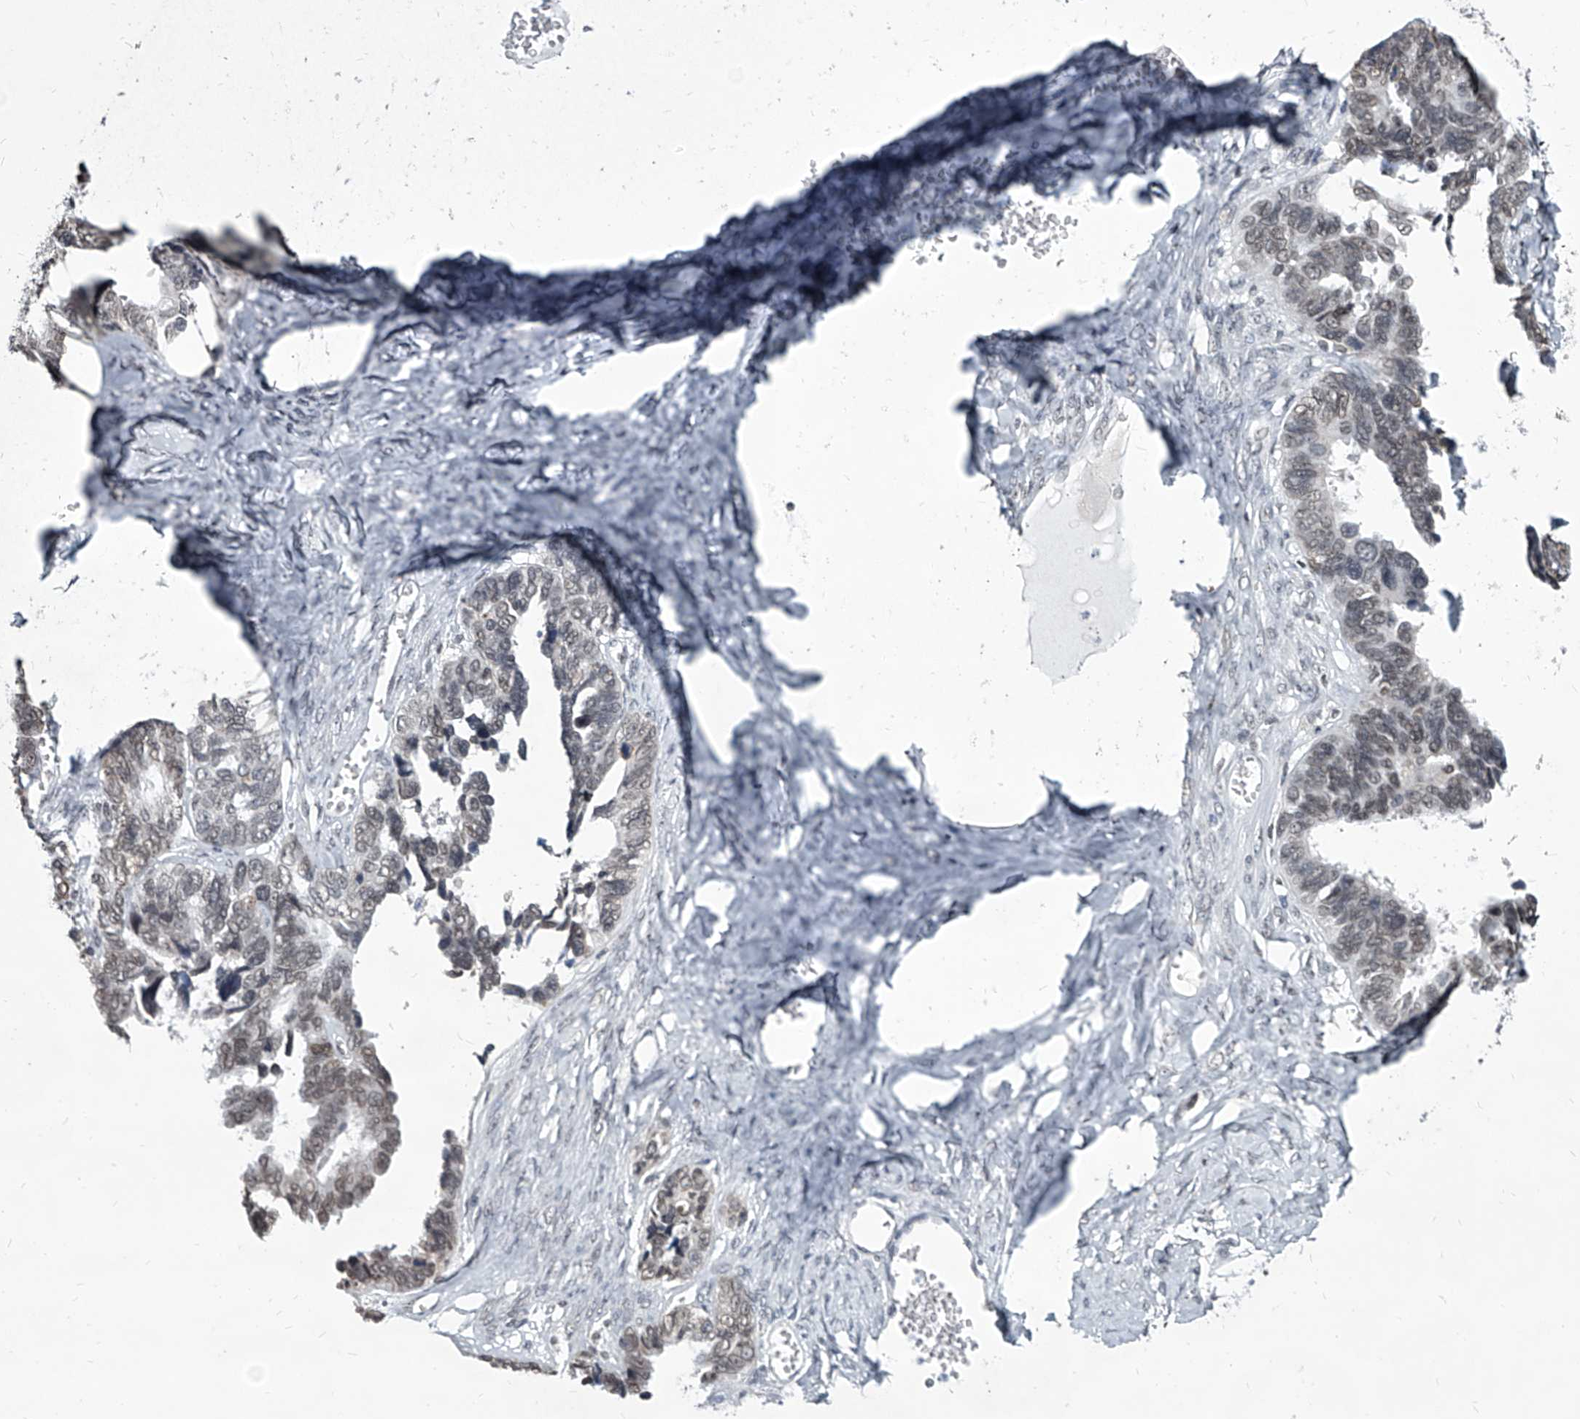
{"staining": {"intensity": "weak", "quantity": "25%-75%", "location": "nuclear"}, "tissue": "ovarian cancer", "cell_type": "Tumor cells", "image_type": "cancer", "snomed": [{"axis": "morphology", "description": "Cystadenocarcinoma, serous, NOS"}, {"axis": "topography", "description": "Ovary"}], "caption": "Protein analysis of serous cystadenocarcinoma (ovarian) tissue reveals weak nuclear positivity in approximately 25%-75% of tumor cells.", "gene": "PPIL4", "patient": {"sex": "female", "age": 79}}